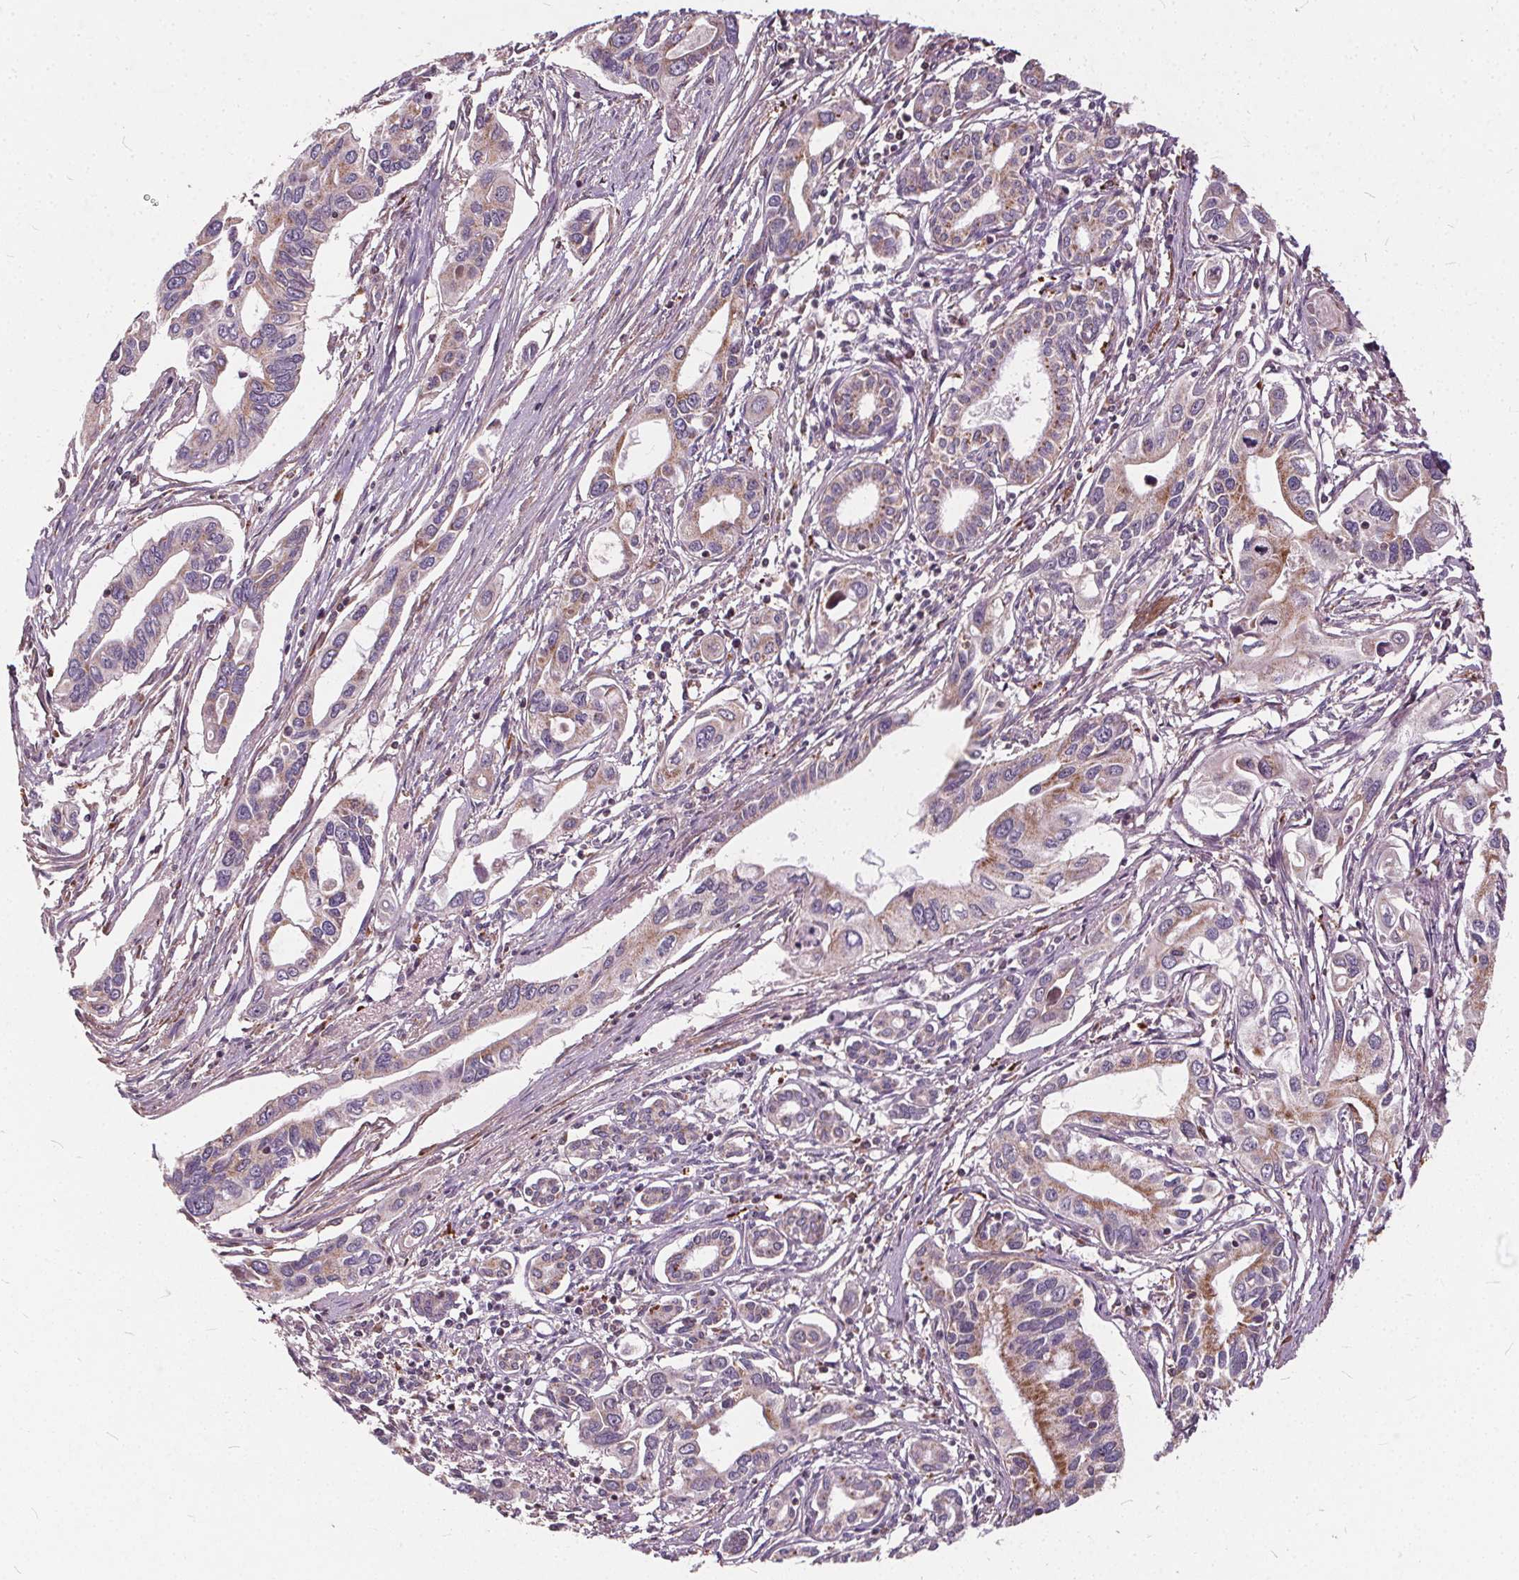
{"staining": {"intensity": "moderate", "quantity": "<25%", "location": "cytoplasmic/membranous"}, "tissue": "pancreatic cancer", "cell_type": "Tumor cells", "image_type": "cancer", "snomed": [{"axis": "morphology", "description": "Adenocarcinoma, NOS"}, {"axis": "topography", "description": "Pancreas"}], "caption": "Pancreatic cancer stained for a protein (brown) demonstrates moderate cytoplasmic/membranous positive staining in about <25% of tumor cells.", "gene": "ORAI2", "patient": {"sex": "male", "age": 60}}